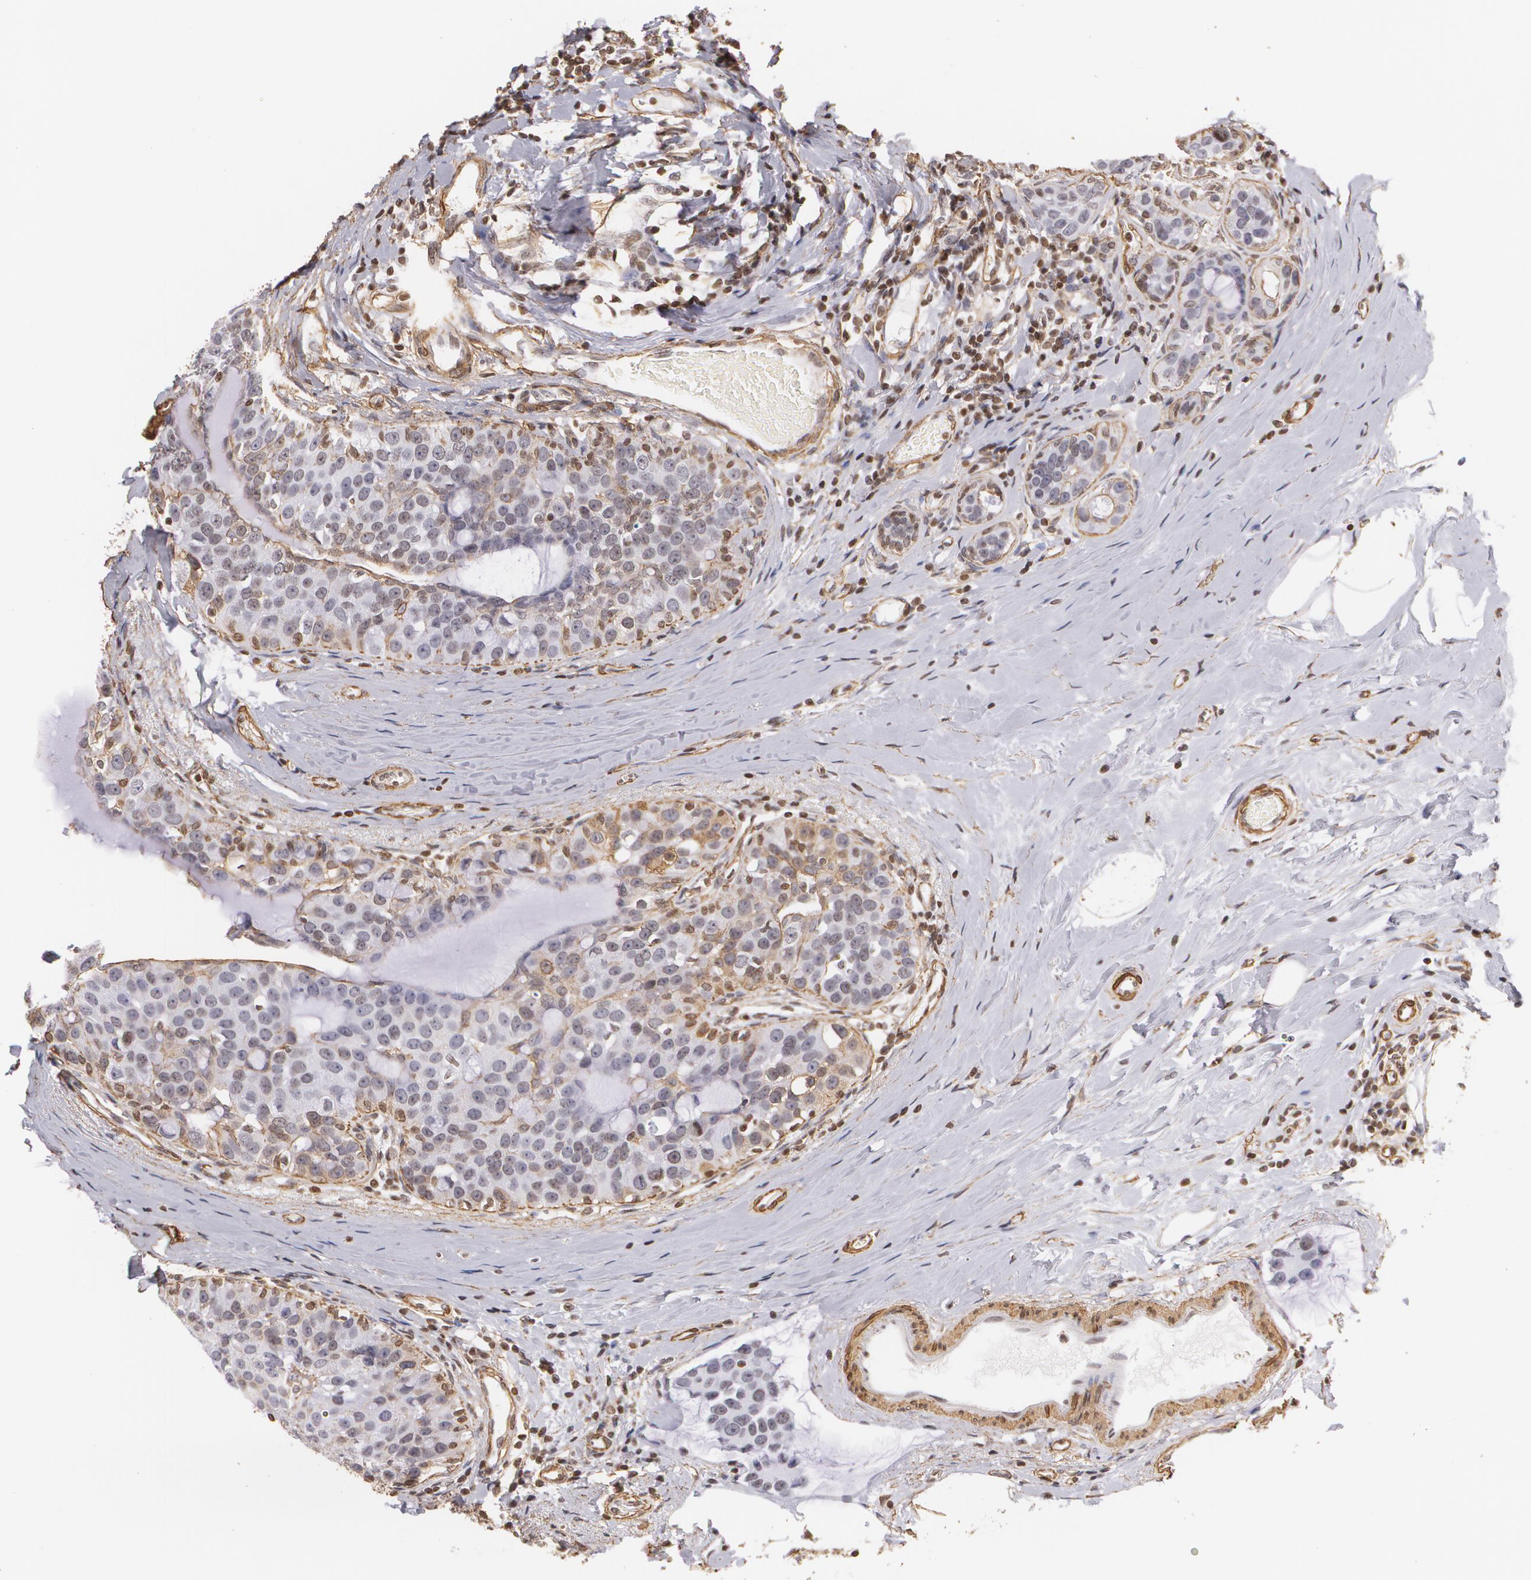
{"staining": {"intensity": "weak", "quantity": "25%-75%", "location": "nuclear"}, "tissue": "breast cancer", "cell_type": "Tumor cells", "image_type": "cancer", "snomed": [{"axis": "morphology", "description": "Normal tissue, NOS"}, {"axis": "morphology", "description": "Duct carcinoma"}, {"axis": "topography", "description": "Breast"}], "caption": "Immunohistochemistry (DAB) staining of human breast intraductal carcinoma shows weak nuclear protein expression in approximately 25%-75% of tumor cells.", "gene": "VAMP1", "patient": {"sex": "female", "age": 50}}